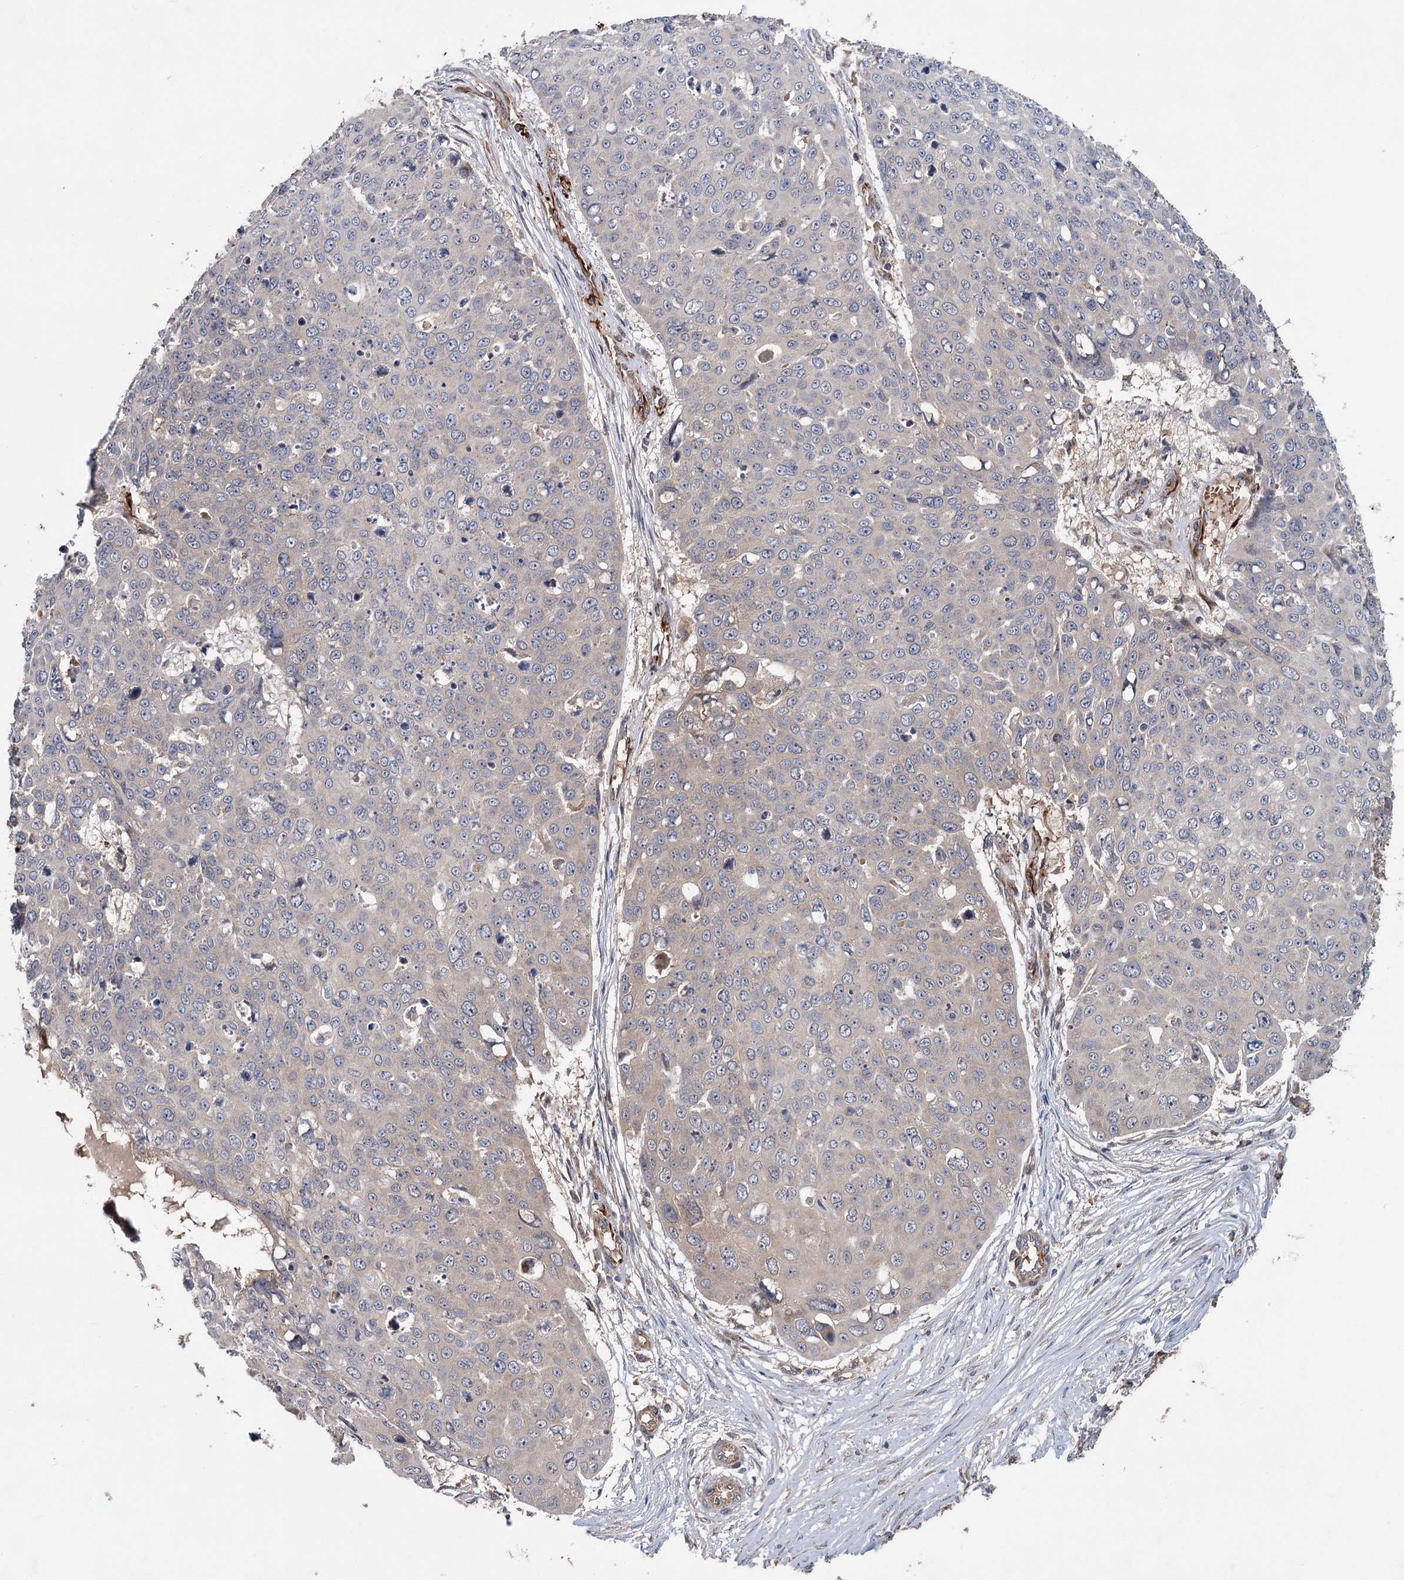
{"staining": {"intensity": "negative", "quantity": "none", "location": "none"}, "tissue": "skin cancer", "cell_type": "Tumor cells", "image_type": "cancer", "snomed": [{"axis": "morphology", "description": "Squamous cell carcinoma, NOS"}, {"axis": "topography", "description": "Skin"}], "caption": "Tumor cells are negative for protein expression in human skin squamous cell carcinoma.", "gene": "PKN2", "patient": {"sex": "male", "age": 71}}